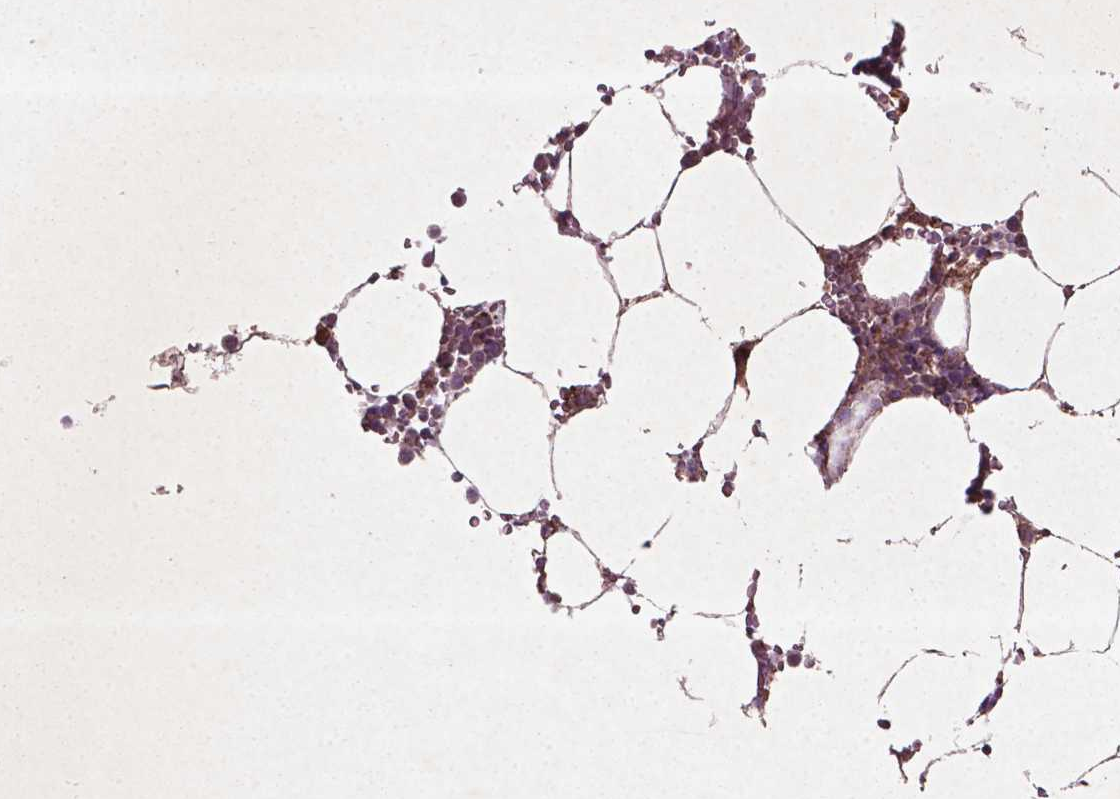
{"staining": {"intensity": "moderate", "quantity": "<25%", "location": "cytoplasmic/membranous"}, "tissue": "bone marrow", "cell_type": "Hematopoietic cells", "image_type": "normal", "snomed": [{"axis": "morphology", "description": "Normal tissue, NOS"}, {"axis": "topography", "description": "Bone marrow"}], "caption": "The micrograph displays staining of unremarkable bone marrow, revealing moderate cytoplasmic/membranous protein expression (brown color) within hematopoietic cells. (Brightfield microscopy of DAB IHC at high magnification).", "gene": "MTOR", "patient": {"sex": "female", "age": 52}}